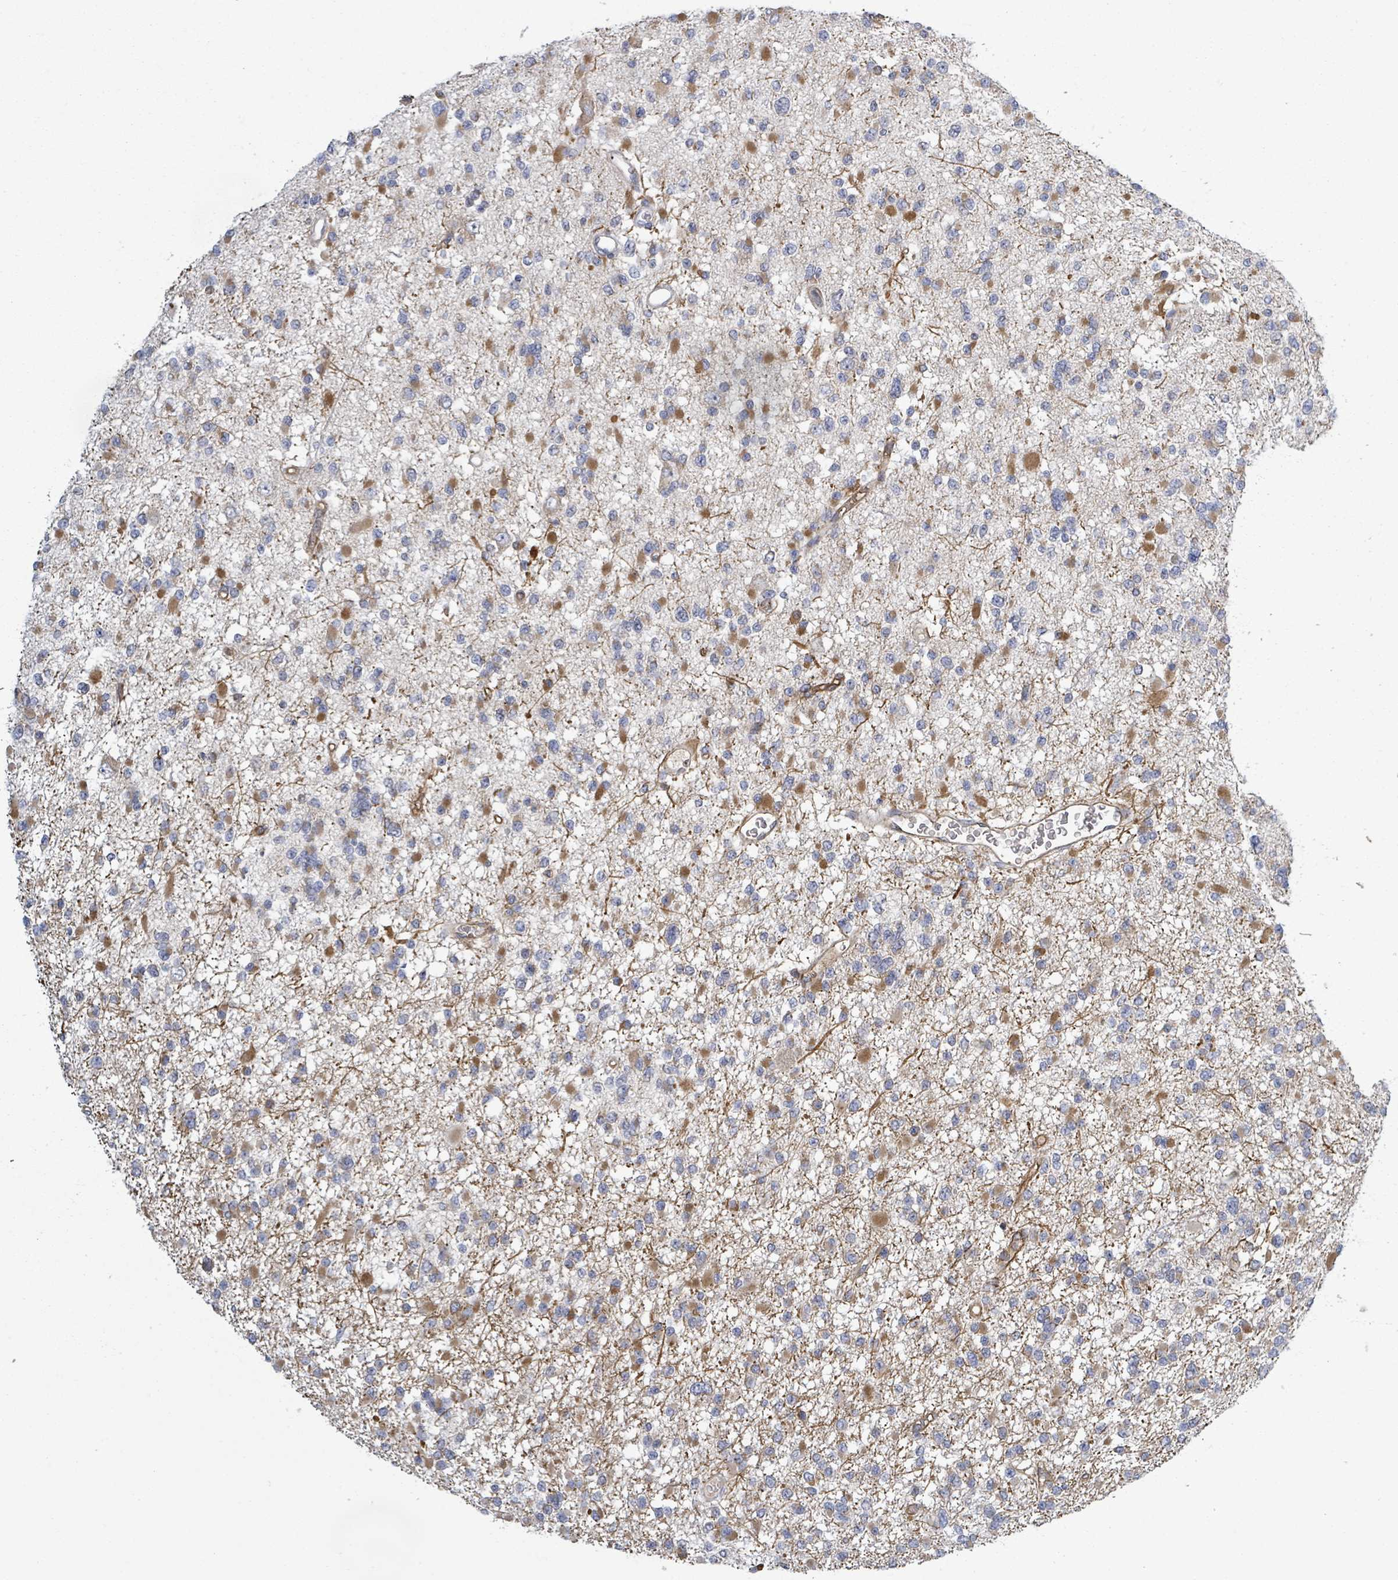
{"staining": {"intensity": "moderate", "quantity": "25%-75%", "location": "cytoplasmic/membranous"}, "tissue": "glioma", "cell_type": "Tumor cells", "image_type": "cancer", "snomed": [{"axis": "morphology", "description": "Glioma, malignant, Low grade"}, {"axis": "topography", "description": "Brain"}], "caption": "A high-resolution histopathology image shows immunohistochemistry (IHC) staining of glioma, which demonstrates moderate cytoplasmic/membranous positivity in about 25%-75% of tumor cells.", "gene": "ATP13A1", "patient": {"sex": "female", "age": 22}}